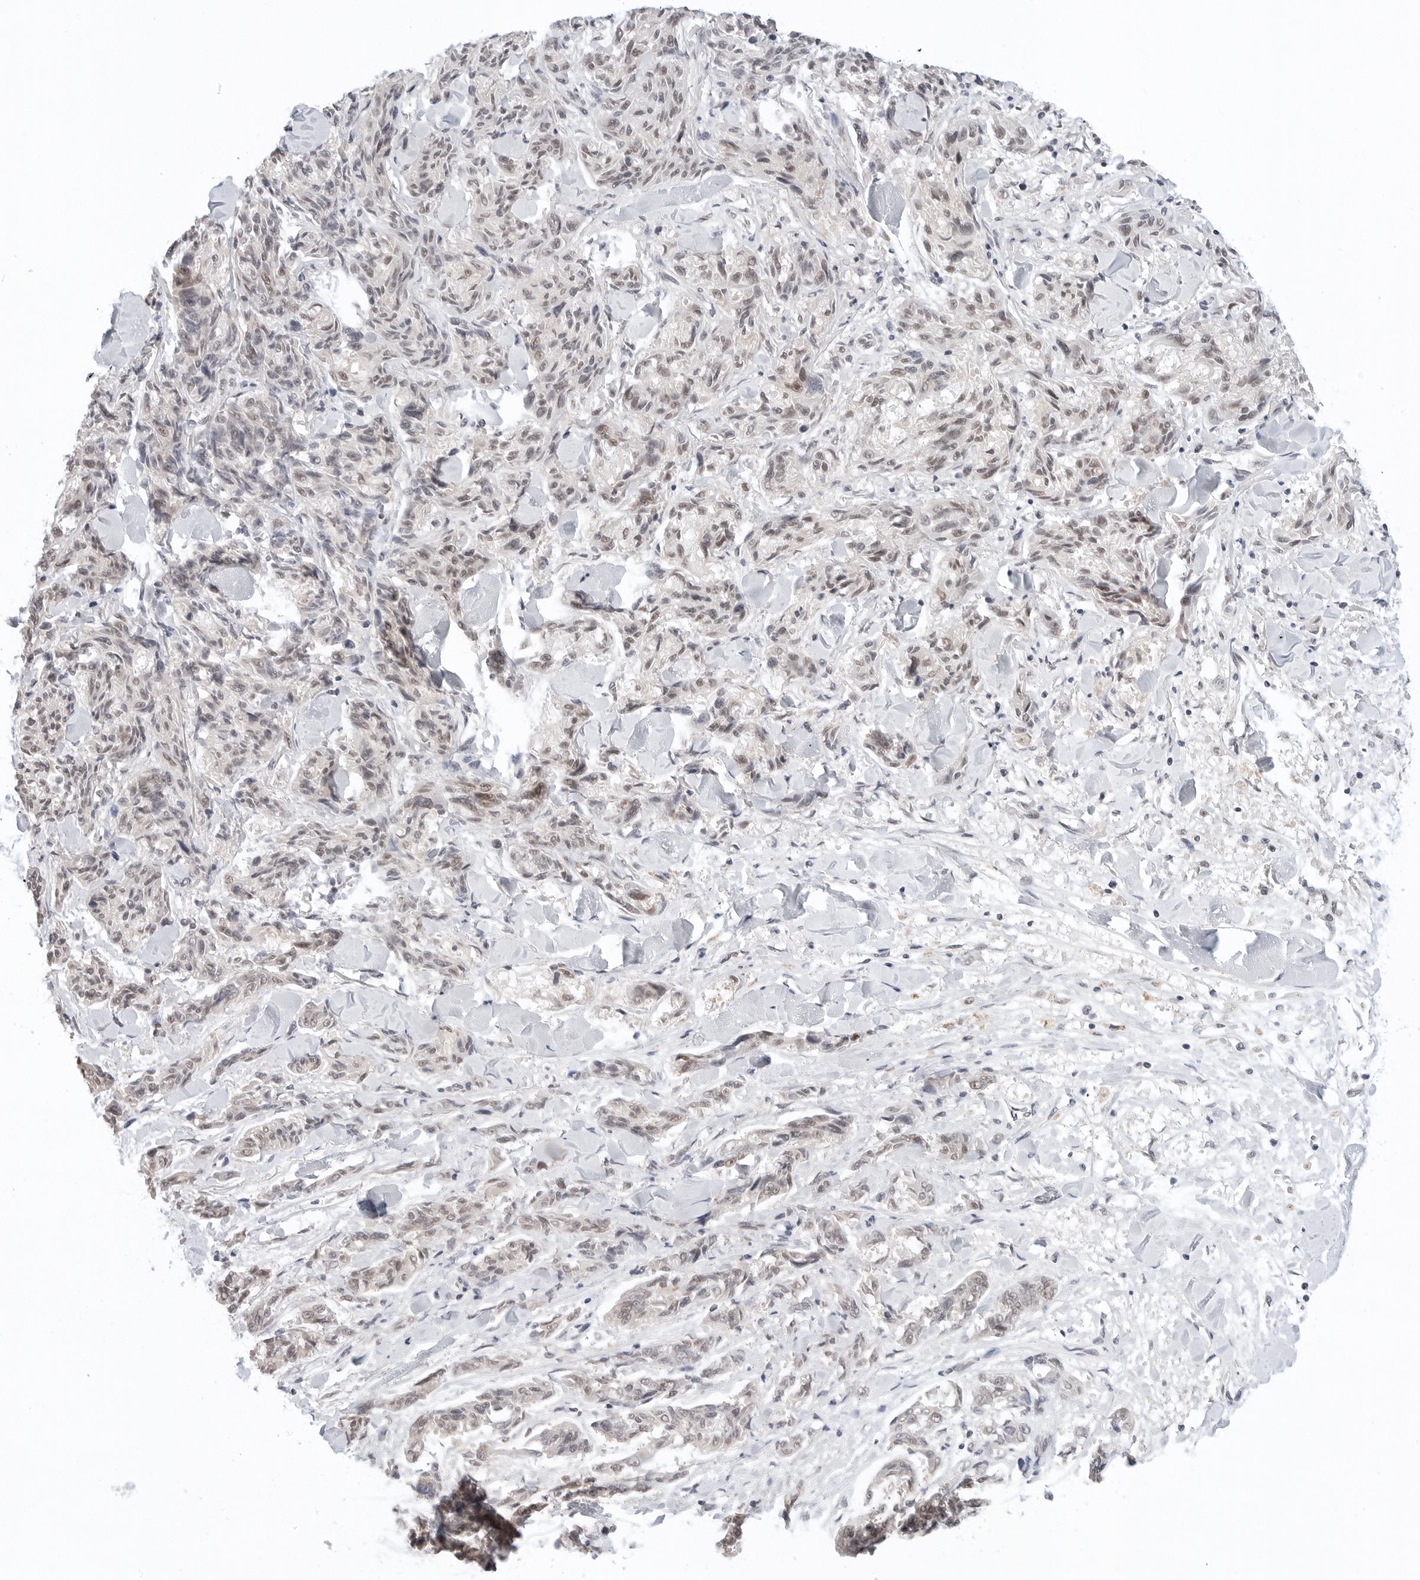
{"staining": {"intensity": "weak", "quantity": "25%-75%", "location": "nuclear"}, "tissue": "melanoma", "cell_type": "Tumor cells", "image_type": "cancer", "snomed": [{"axis": "morphology", "description": "Malignant melanoma, NOS"}, {"axis": "topography", "description": "Skin"}], "caption": "Melanoma stained for a protein exhibits weak nuclear positivity in tumor cells. (brown staining indicates protein expression, while blue staining denotes nuclei).", "gene": "TSEN2", "patient": {"sex": "male", "age": 53}}